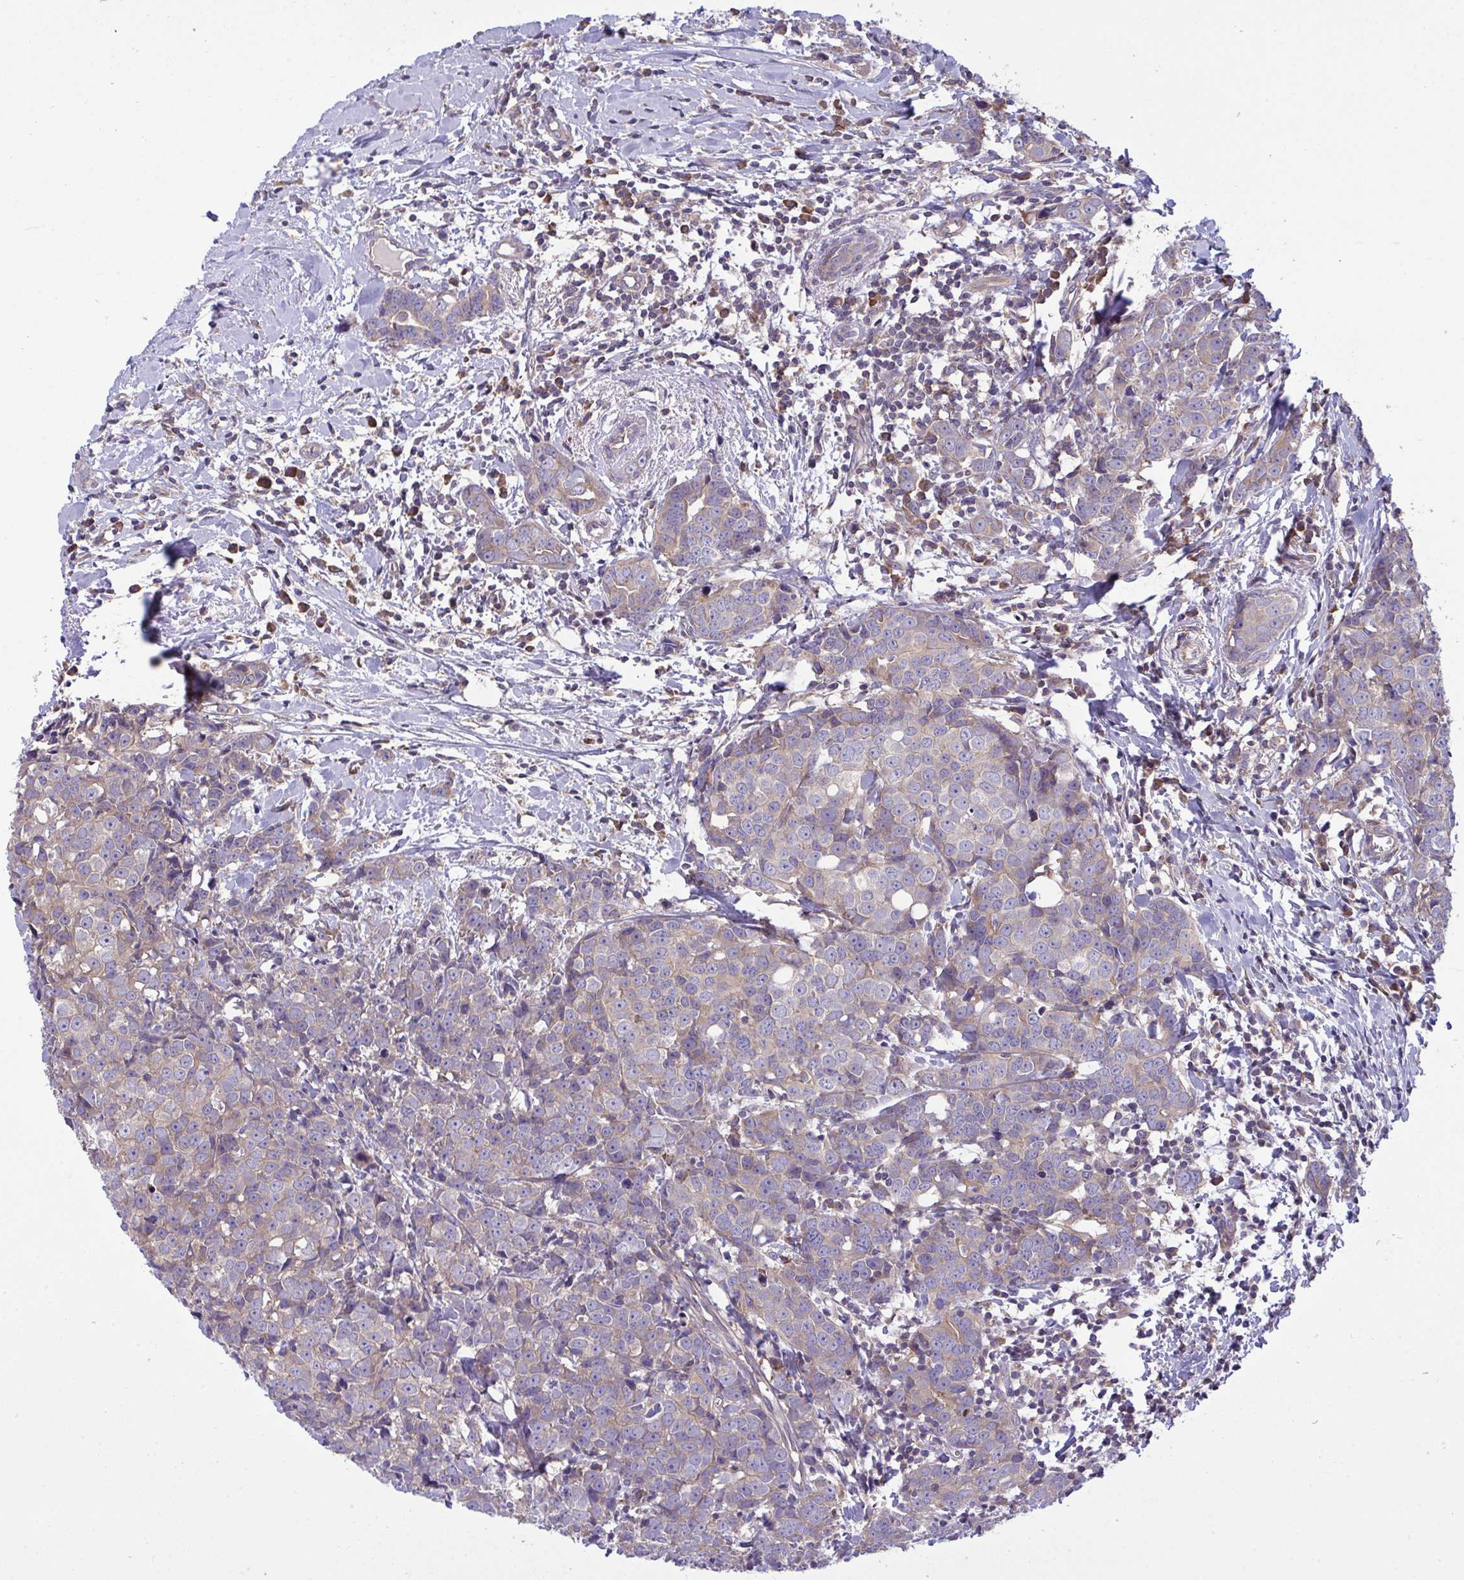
{"staining": {"intensity": "negative", "quantity": "none", "location": "none"}, "tissue": "breast cancer", "cell_type": "Tumor cells", "image_type": "cancer", "snomed": [{"axis": "morphology", "description": "Duct carcinoma"}, {"axis": "topography", "description": "Breast"}], "caption": "Immunohistochemistry image of neoplastic tissue: breast cancer stained with DAB displays no significant protein expression in tumor cells.", "gene": "GRB14", "patient": {"sex": "female", "age": 80}}